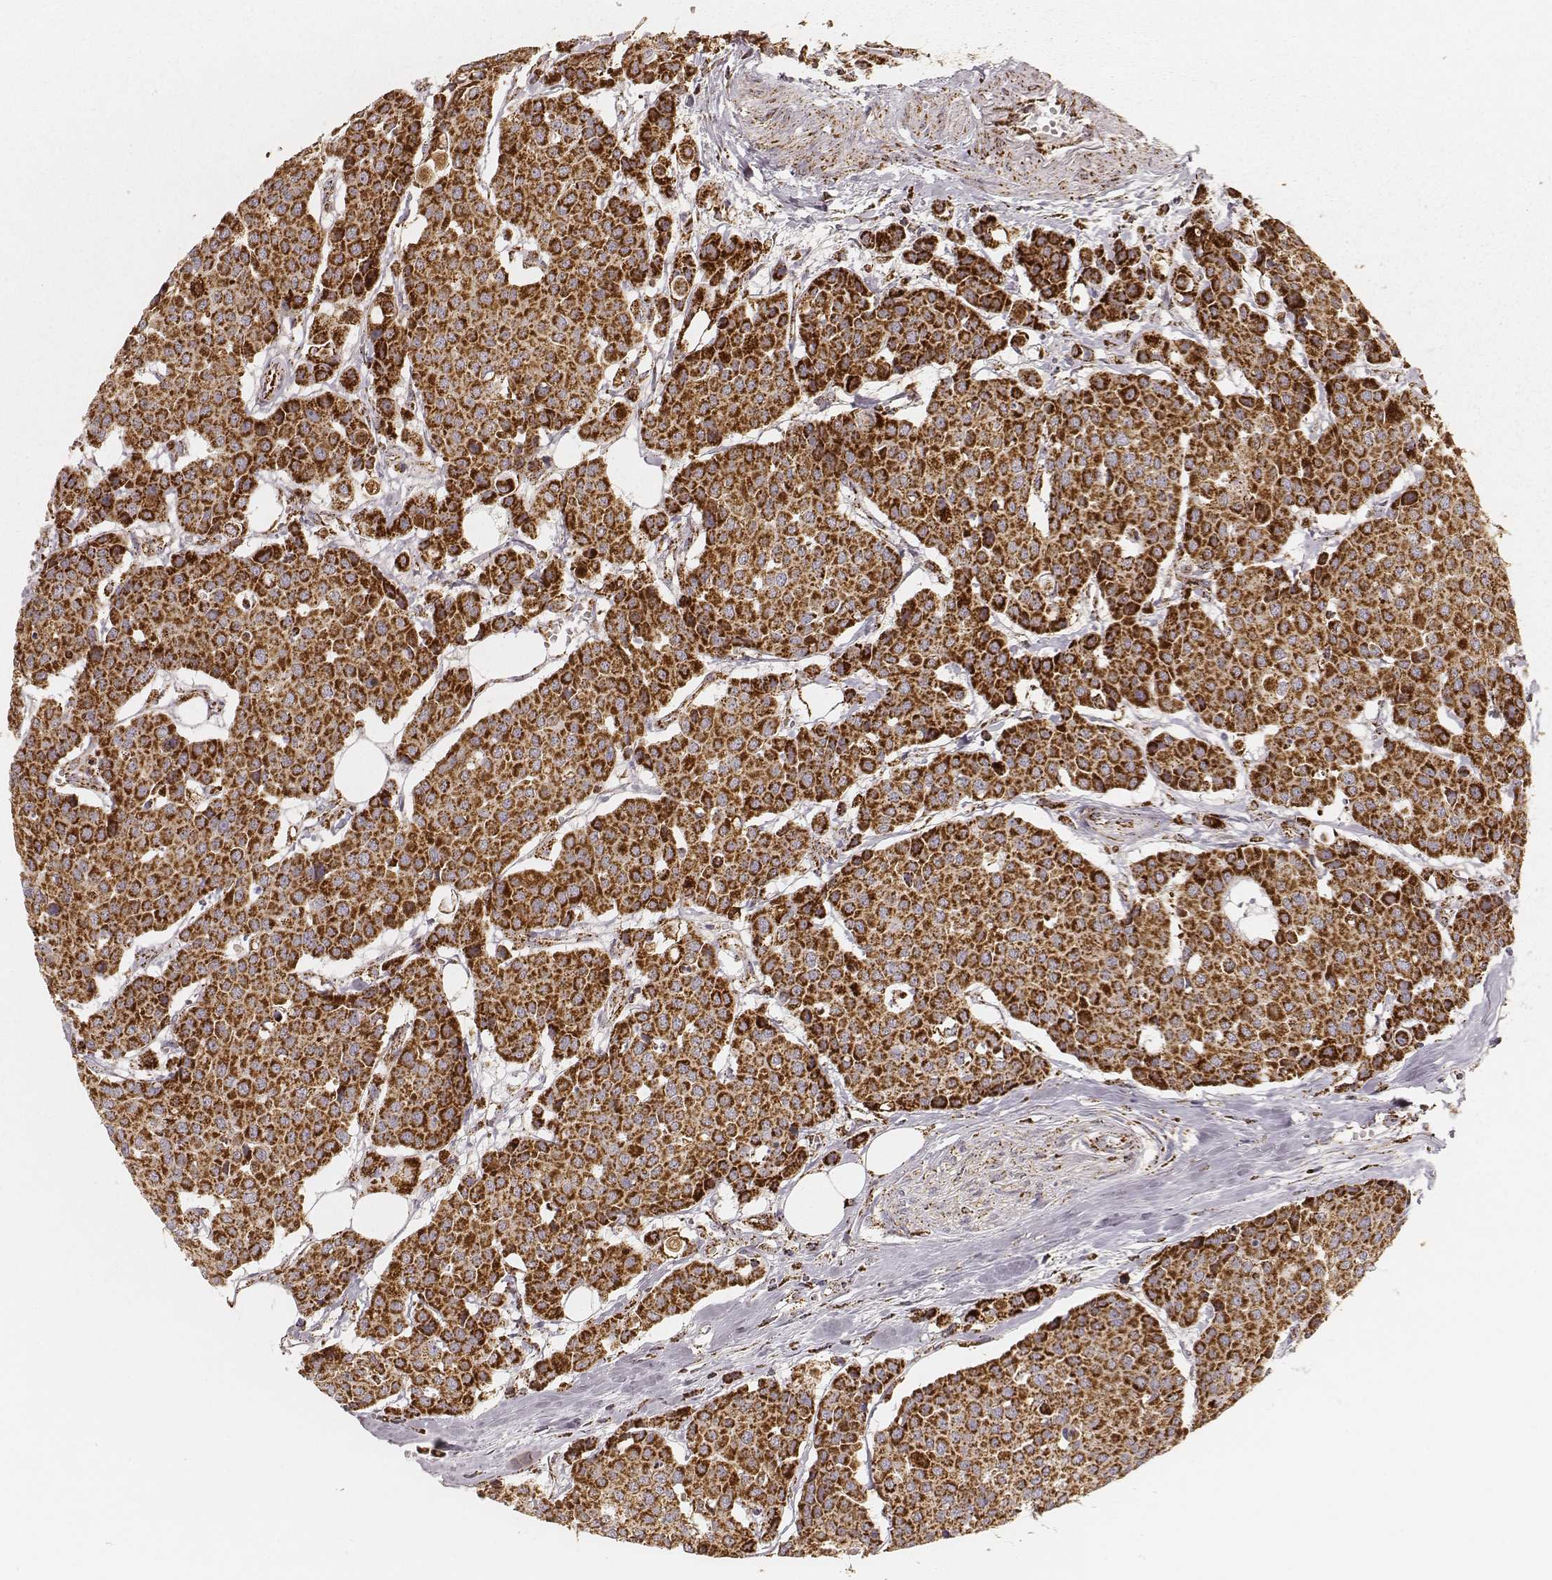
{"staining": {"intensity": "strong", "quantity": ">75%", "location": "cytoplasmic/membranous"}, "tissue": "carcinoid", "cell_type": "Tumor cells", "image_type": "cancer", "snomed": [{"axis": "morphology", "description": "Carcinoid, malignant, NOS"}, {"axis": "topography", "description": "Colon"}], "caption": "Brown immunohistochemical staining in malignant carcinoid exhibits strong cytoplasmic/membranous expression in approximately >75% of tumor cells.", "gene": "CS", "patient": {"sex": "male", "age": 81}}